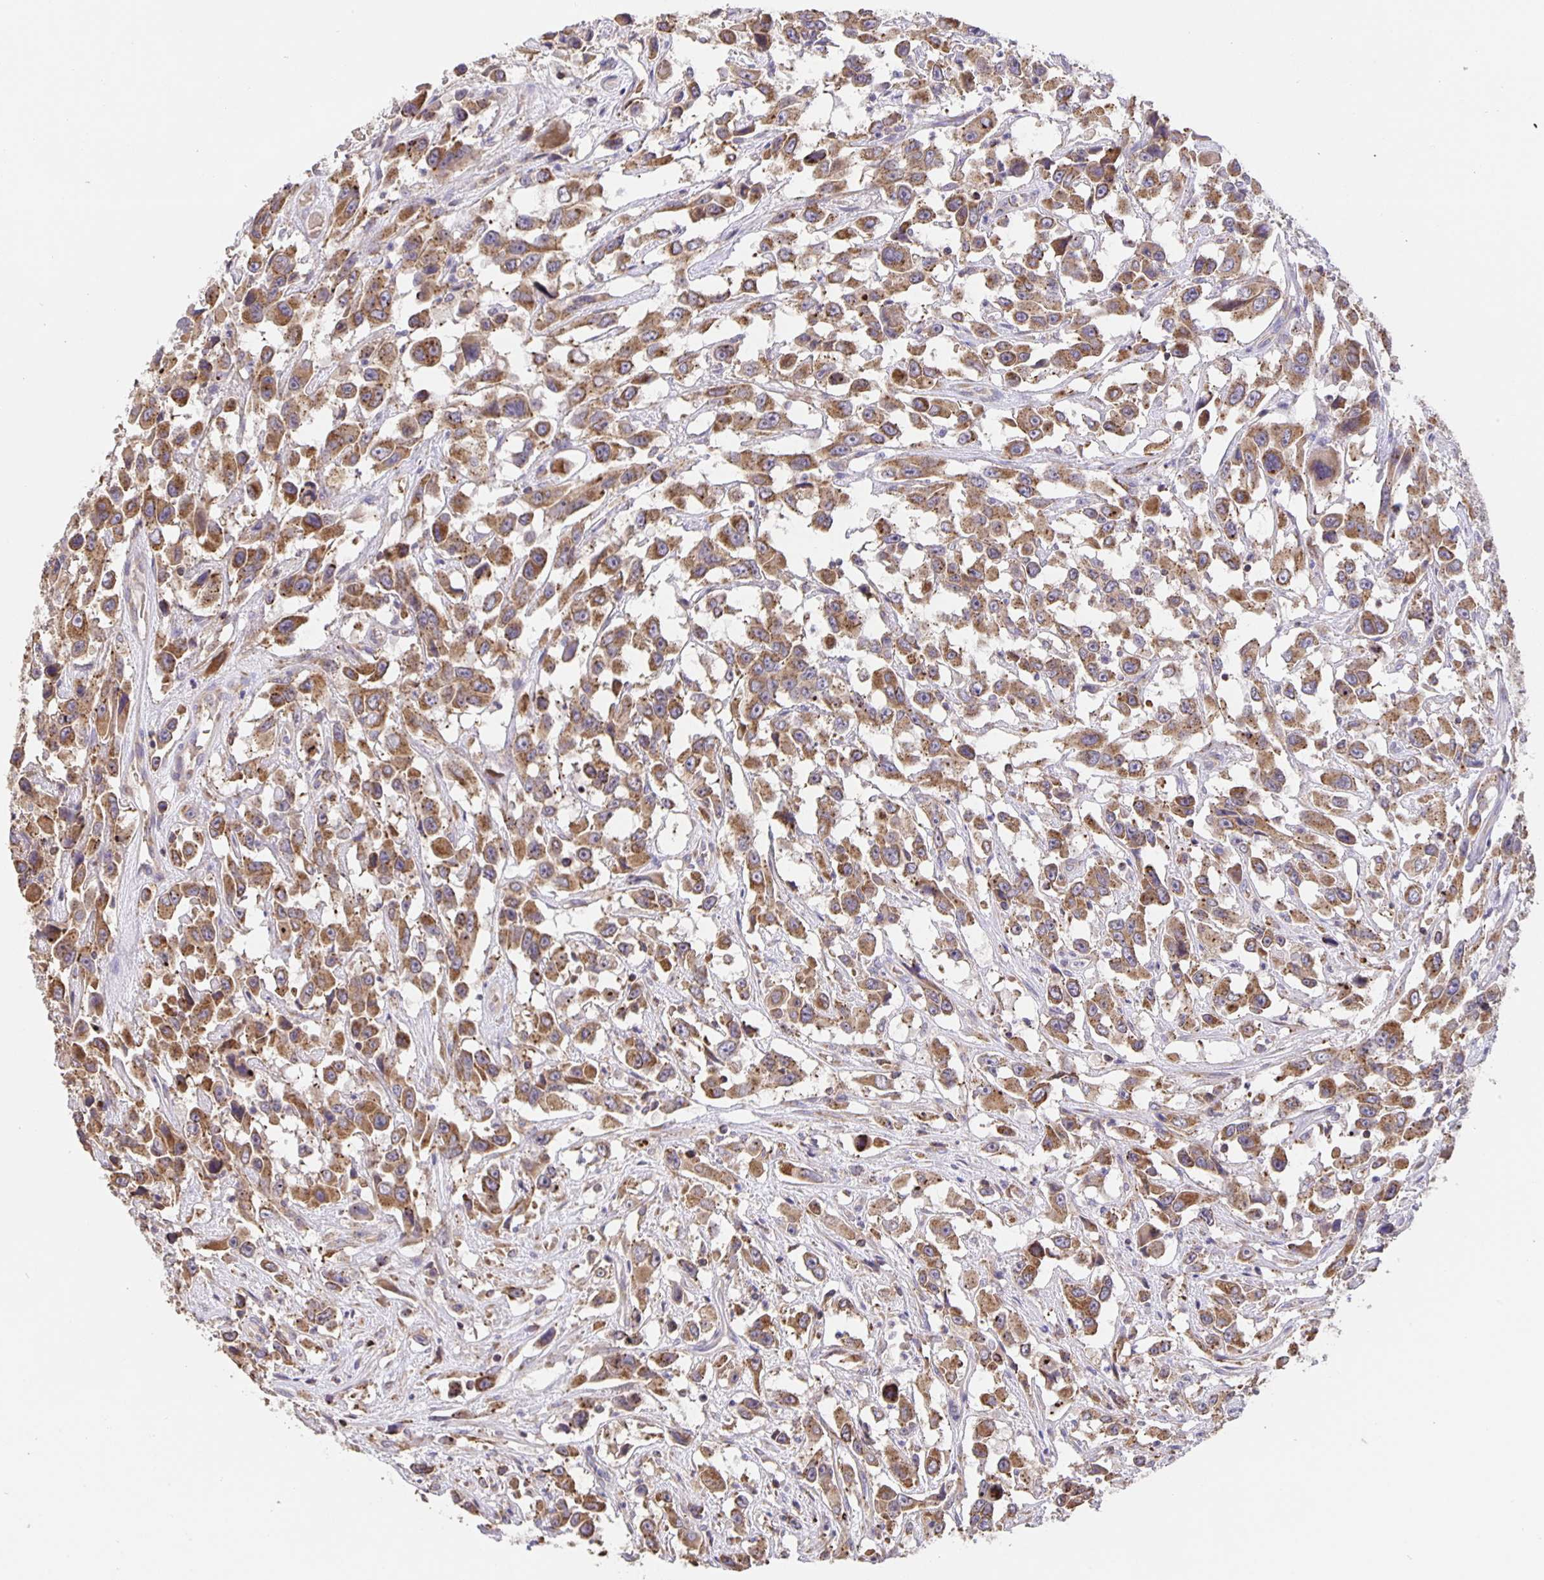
{"staining": {"intensity": "moderate", "quantity": ">75%", "location": "cytoplasmic/membranous"}, "tissue": "urothelial cancer", "cell_type": "Tumor cells", "image_type": "cancer", "snomed": [{"axis": "morphology", "description": "Urothelial carcinoma, High grade"}, {"axis": "topography", "description": "Urinary bladder"}], "caption": "This histopathology image shows immunohistochemistry staining of high-grade urothelial carcinoma, with medium moderate cytoplasmic/membranous positivity in about >75% of tumor cells.", "gene": "TMEM71", "patient": {"sex": "male", "age": 53}}